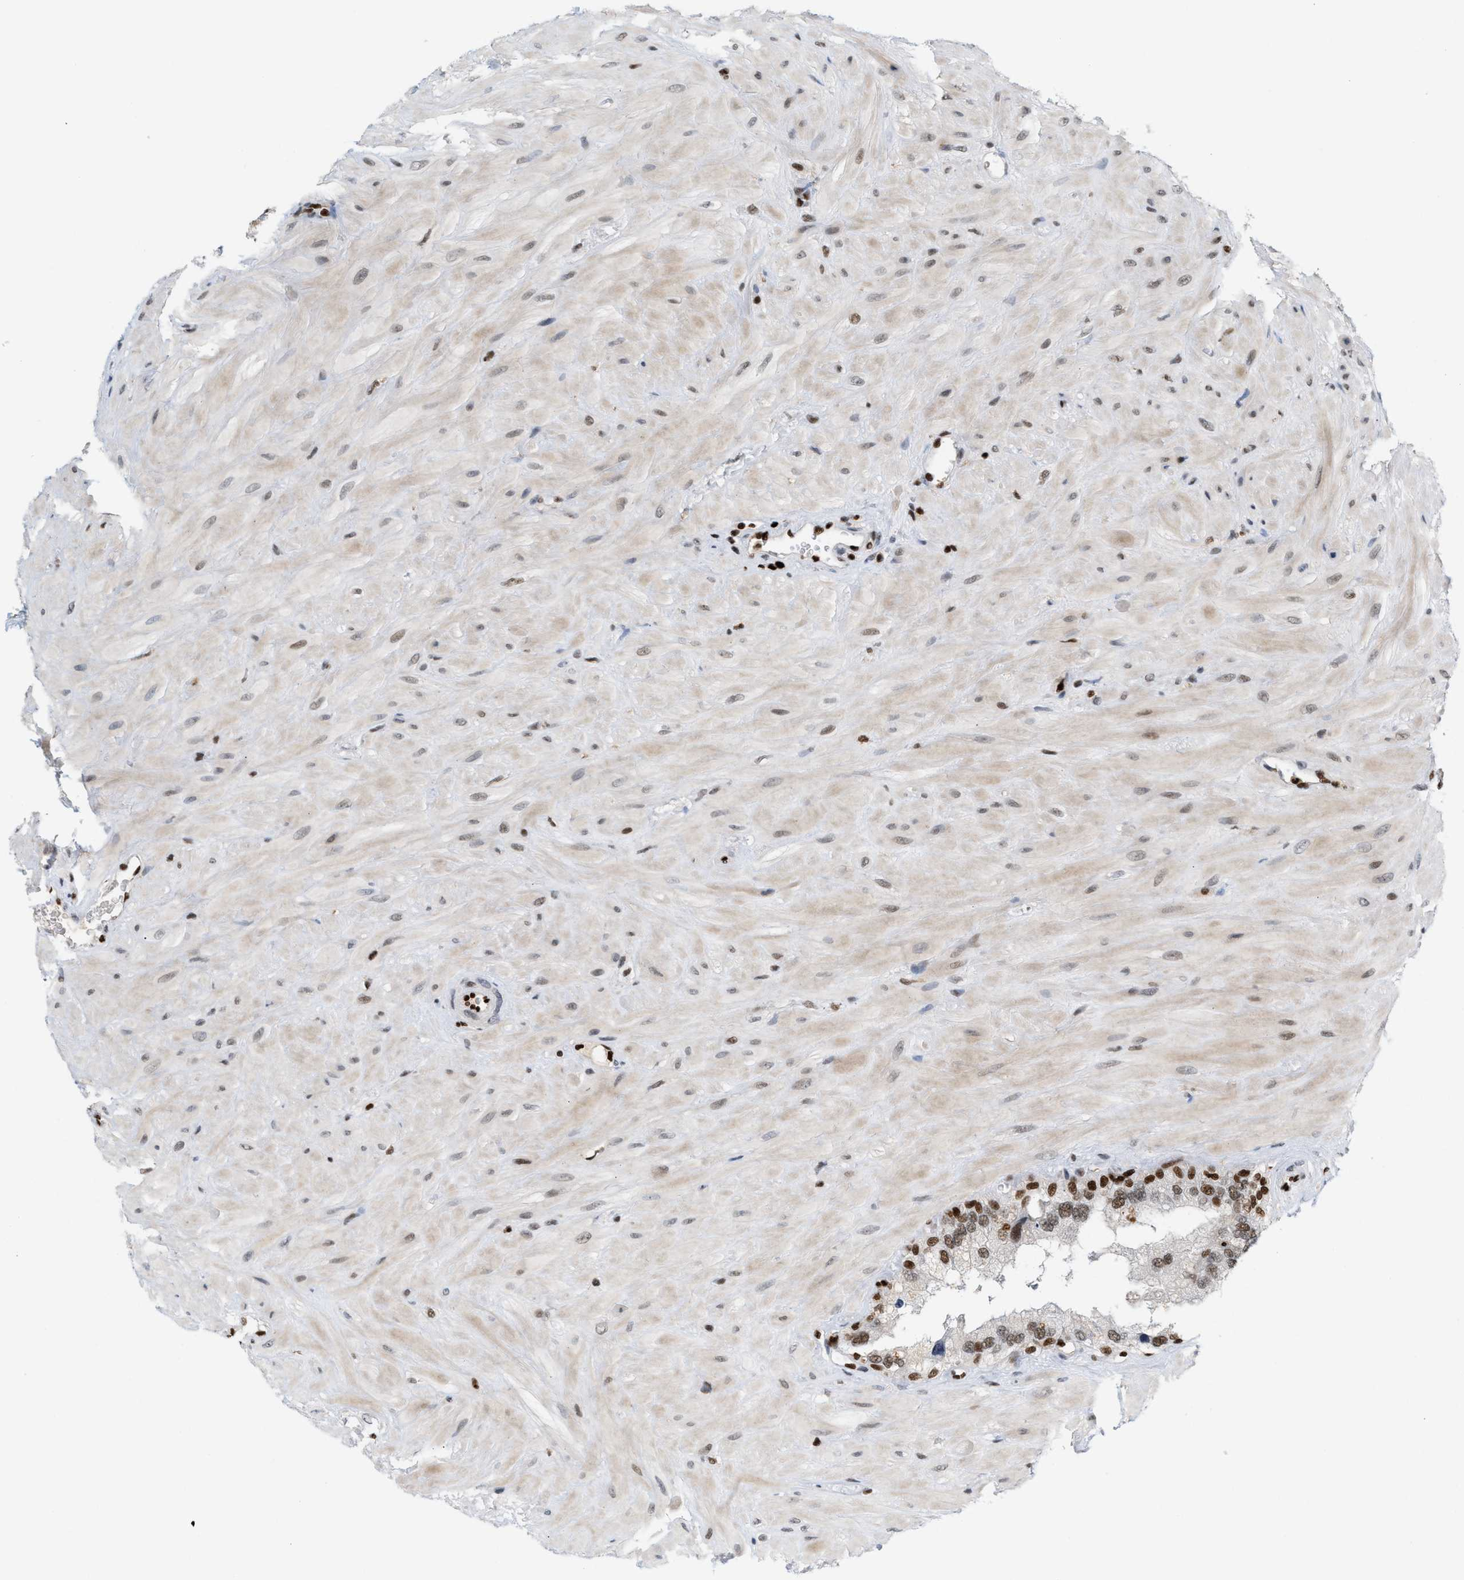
{"staining": {"intensity": "moderate", "quantity": ">75%", "location": "nuclear"}, "tissue": "seminal vesicle", "cell_type": "Glandular cells", "image_type": "normal", "snomed": [{"axis": "morphology", "description": "Normal tissue, NOS"}, {"axis": "topography", "description": "Prostate"}, {"axis": "topography", "description": "Seminal veicle"}], "caption": "DAB immunohistochemical staining of benign human seminal vesicle exhibits moderate nuclear protein expression in about >75% of glandular cells. Using DAB (brown) and hematoxylin (blue) stains, captured at high magnification using brightfield microscopy.", "gene": "C17orf49", "patient": {"sex": "male", "age": 51}}